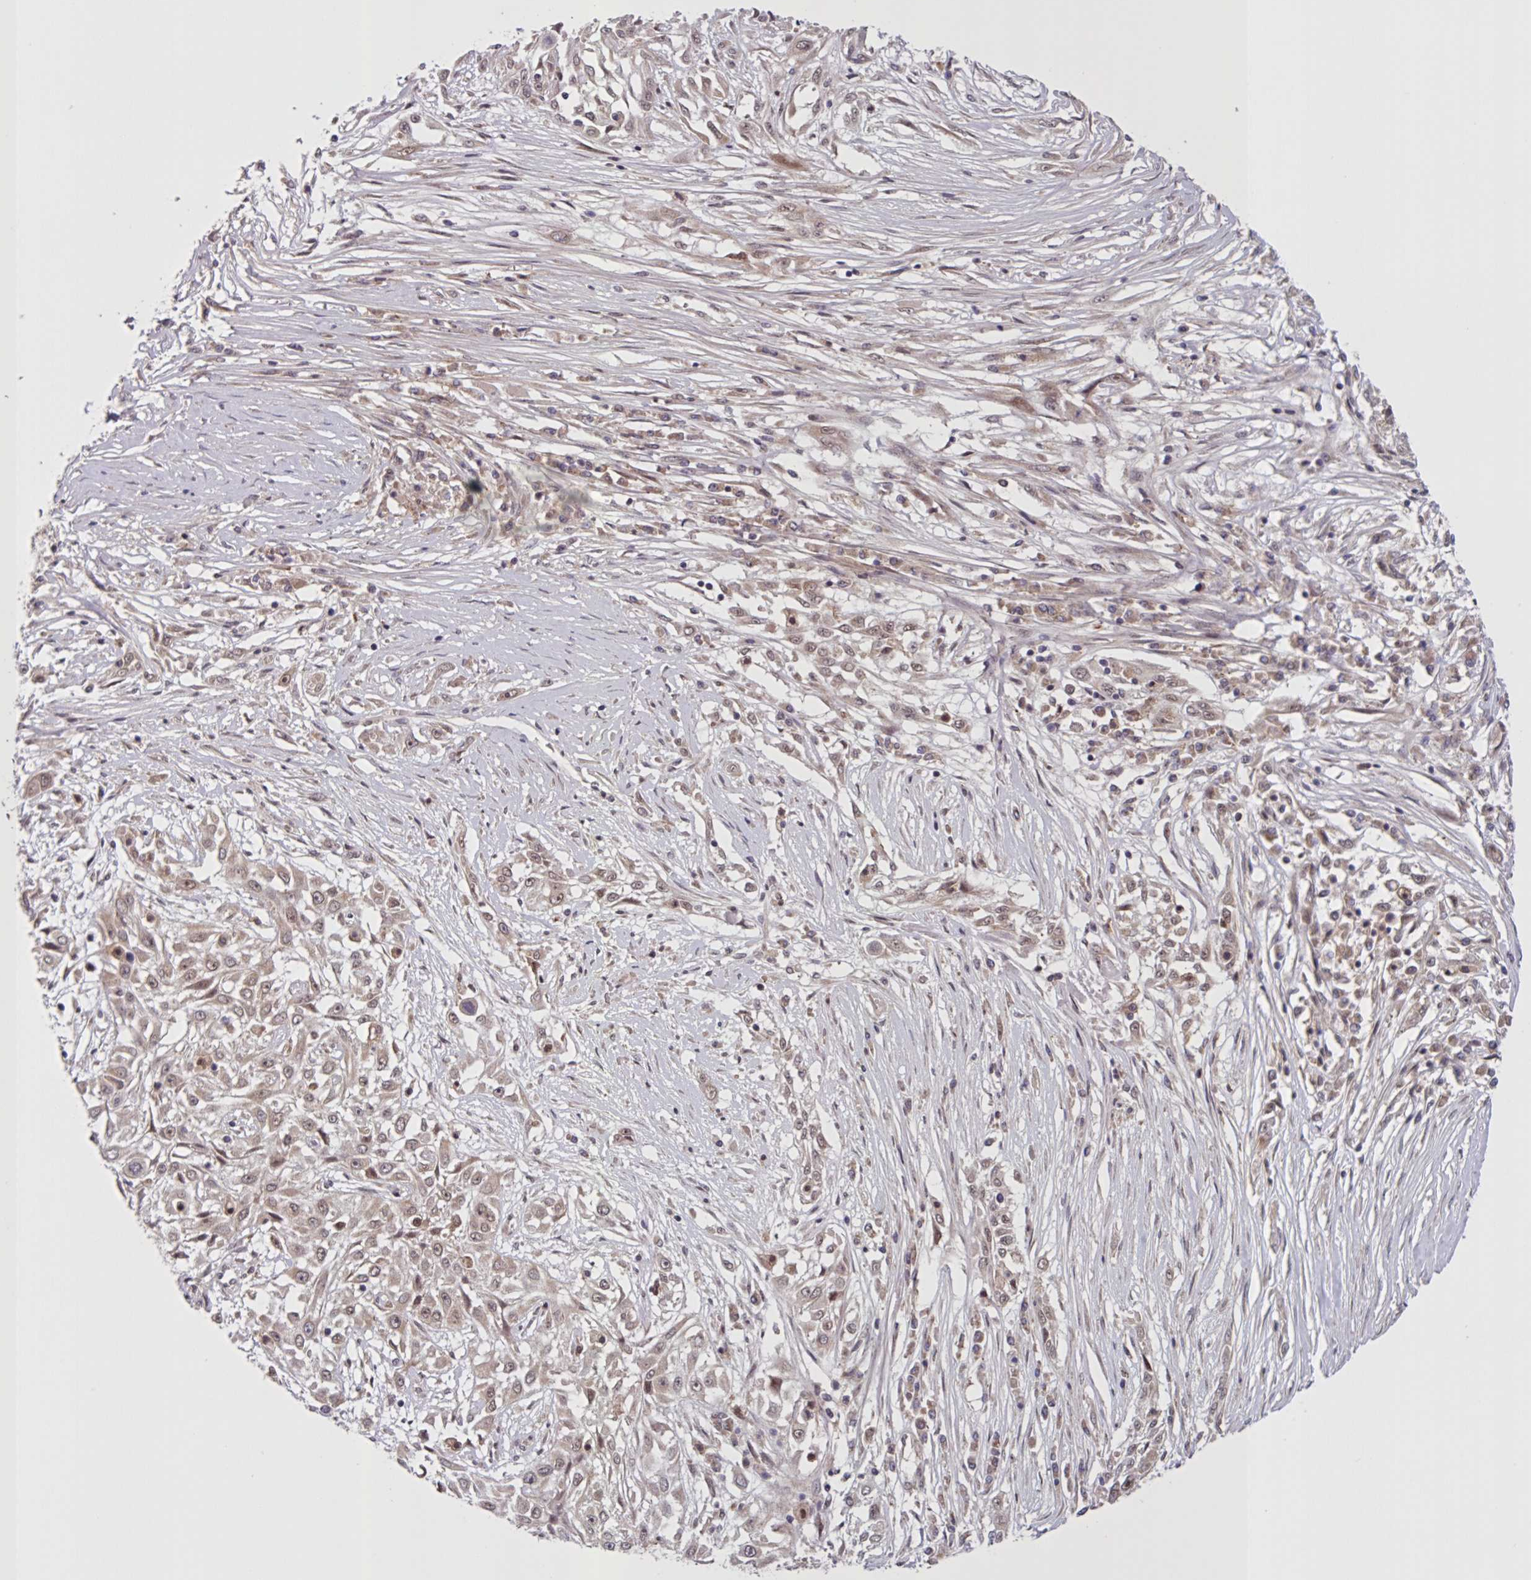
{"staining": {"intensity": "weak", "quantity": ">75%", "location": "nuclear"}, "tissue": "skin cancer", "cell_type": "Tumor cells", "image_type": "cancer", "snomed": [{"axis": "morphology", "description": "Squamous cell carcinoma, NOS"}, {"axis": "morphology", "description": "Squamous cell carcinoma, metastatic, NOS"}, {"axis": "topography", "description": "Skin"}, {"axis": "topography", "description": "Lymph node"}], "caption": "Brown immunohistochemical staining in skin cancer (metastatic squamous cell carcinoma) demonstrates weak nuclear expression in approximately >75% of tumor cells.", "gene": "CAMLG", "patient": {"sex": "male", "age": 75}}